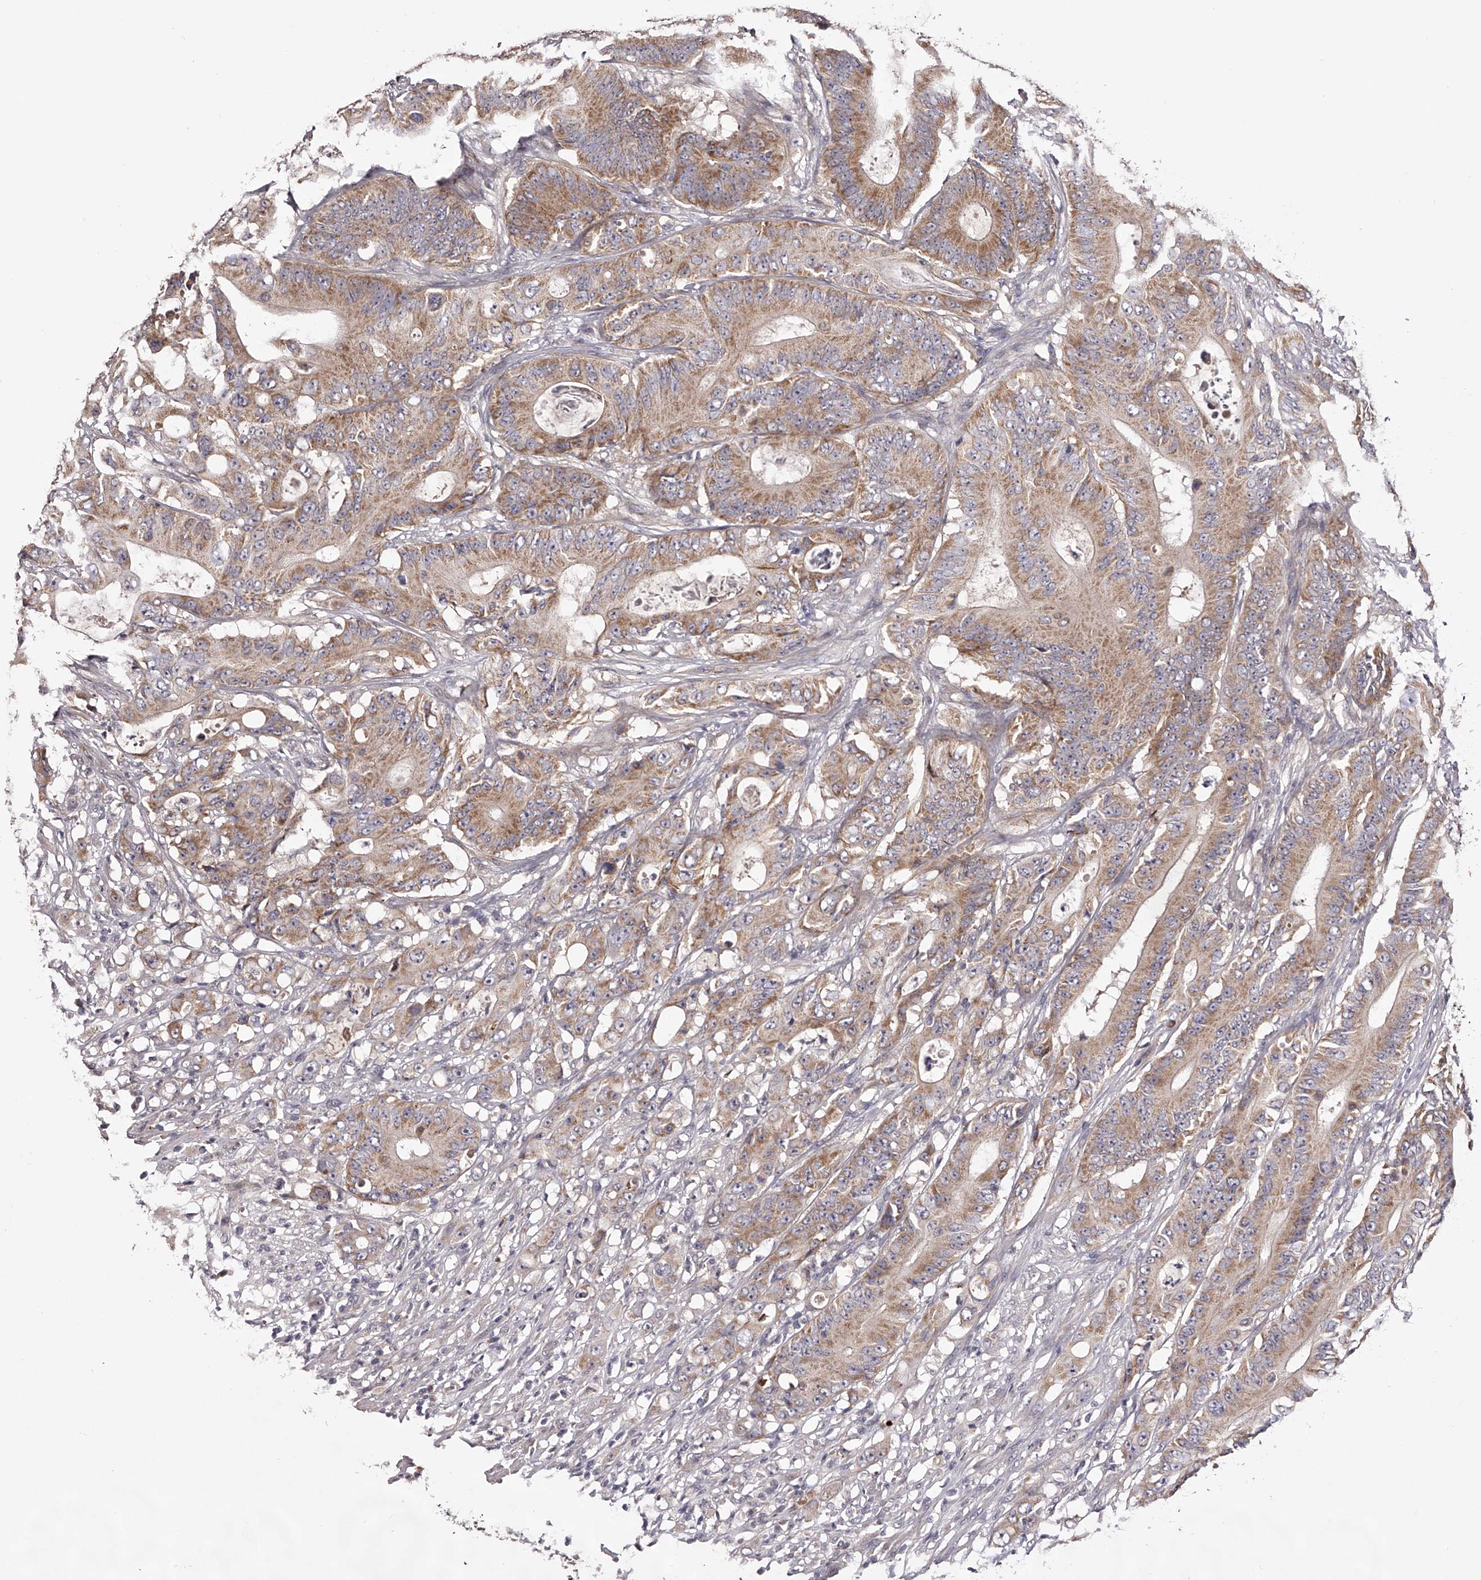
{"staining": {"intensity": "moderate", "quantity": ">75%", "location": "cytoplasmic/membranous"}, "tissue": "colorectal cancer", "cell_type": "Tumor cells", "image_type": "cancer", "snomed": [{"axis": "morphology", "description": "Adenocarcinoma, NOS"}, {"axis": "topography", "description": "Colon"}], "caption": "A medium amount of moderate cytoplasmic/membranous positivity is seen in approximately >75% of tumor cells in adenocarcinoma (colorectal) tissue.", "gene": "ODF2L", "patient": {"sex": "male", "age": 83}}